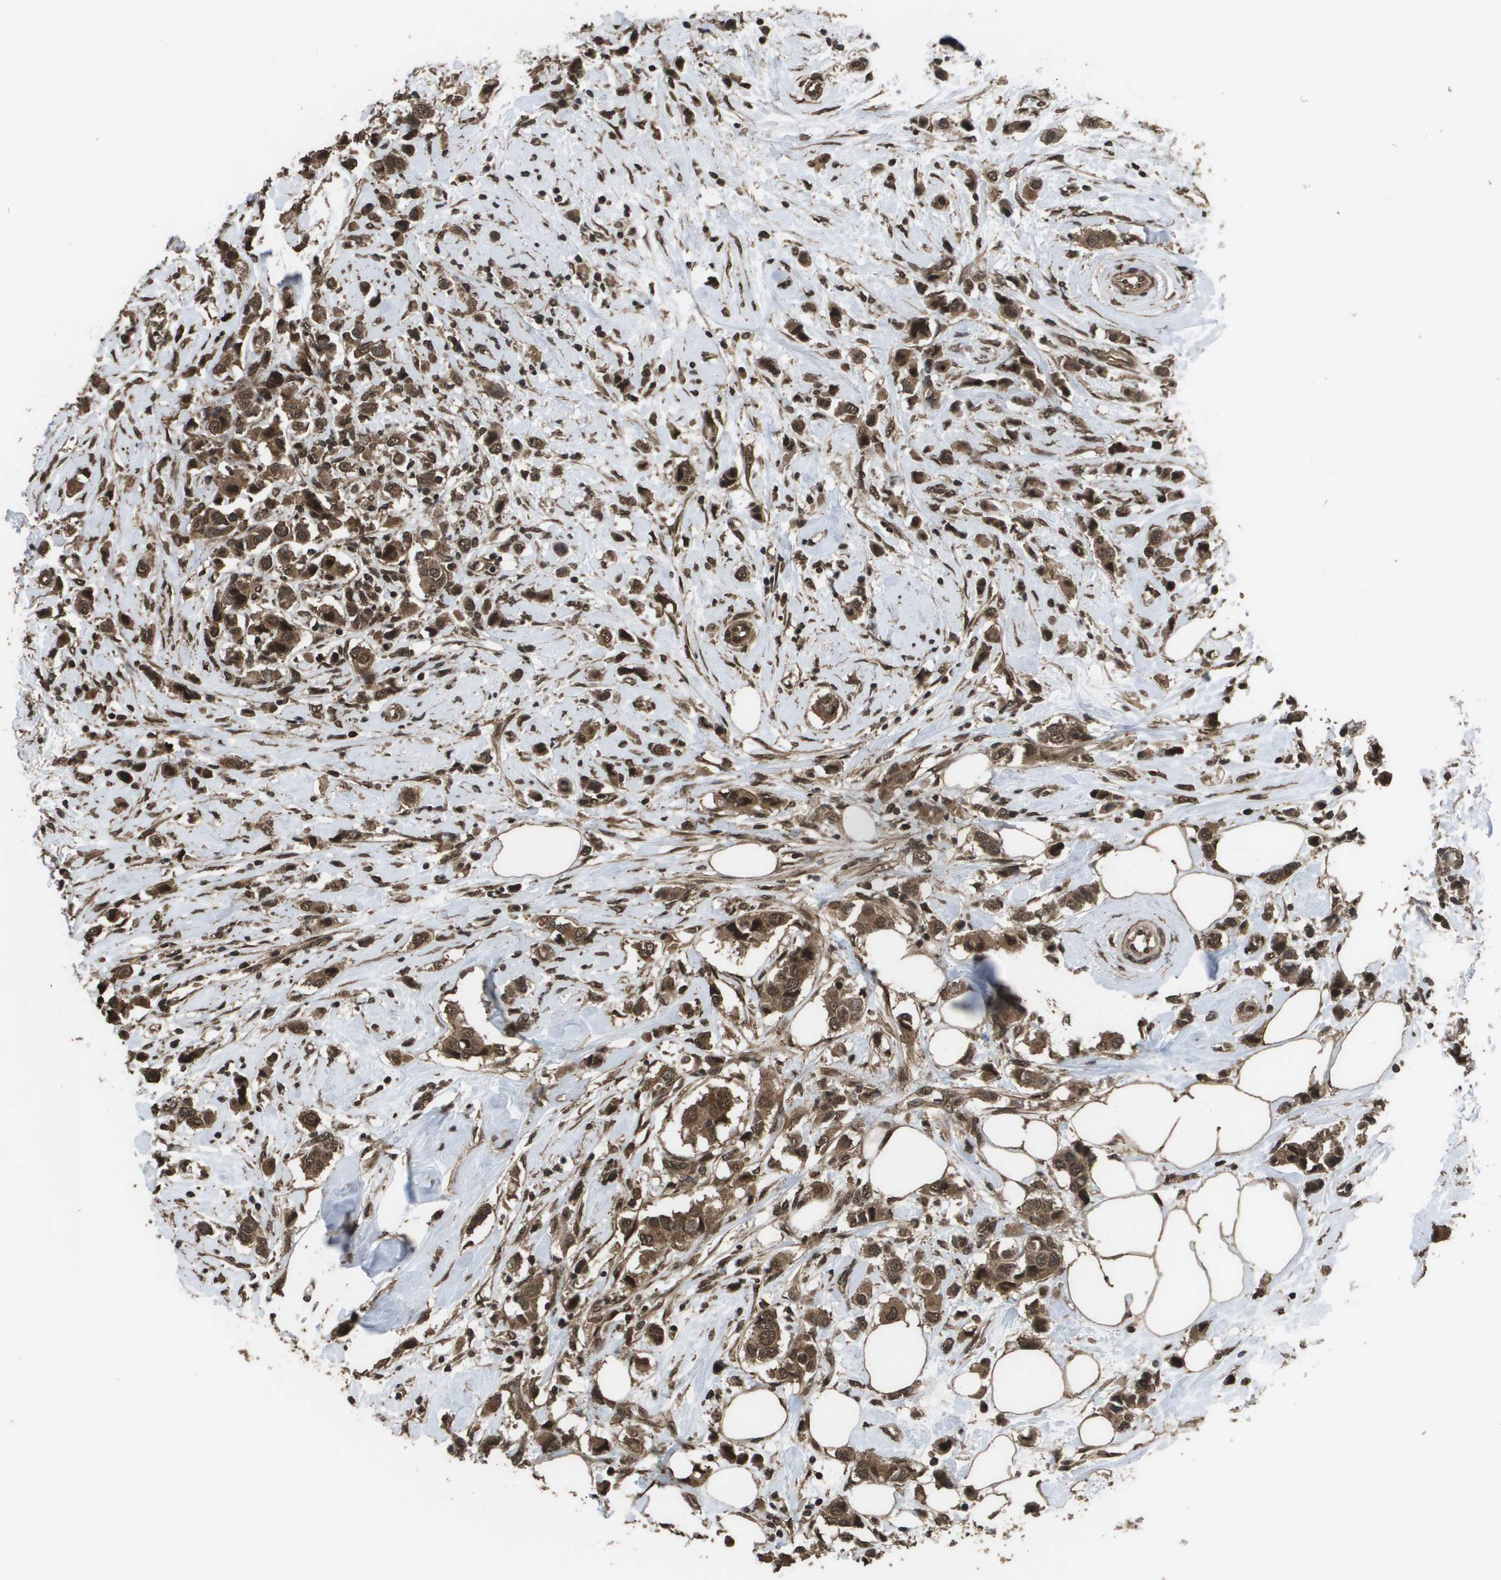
{"staining": {"intensity": "moderate", "quantity": ">75%", "location": "cytoplasmic/membranous,nuclear"}, "tissue": "breast cancer", "cell_type": "Tumor cells", "image_type": "cancer", "snomed": [{"axis": "morphology", "description": "Normal tissue, NOS"}, {"axis": "morphology", "description": "Duct carcinoma"}, {"axis": "topography", "description": "Breast"}], "caption": "DAB (3,3'-diaminobenzidine) immunohistochemical staining of breast cancer demonstrates moderate cytoplasmic/membranous and nuclear protein expression in approximately >75% of tumor cells. (brown staining indicates protein expression, while blue staining denotes nuclei).", "gene": "AXIN2", "patient": {"sex": "female", "age": 50}}